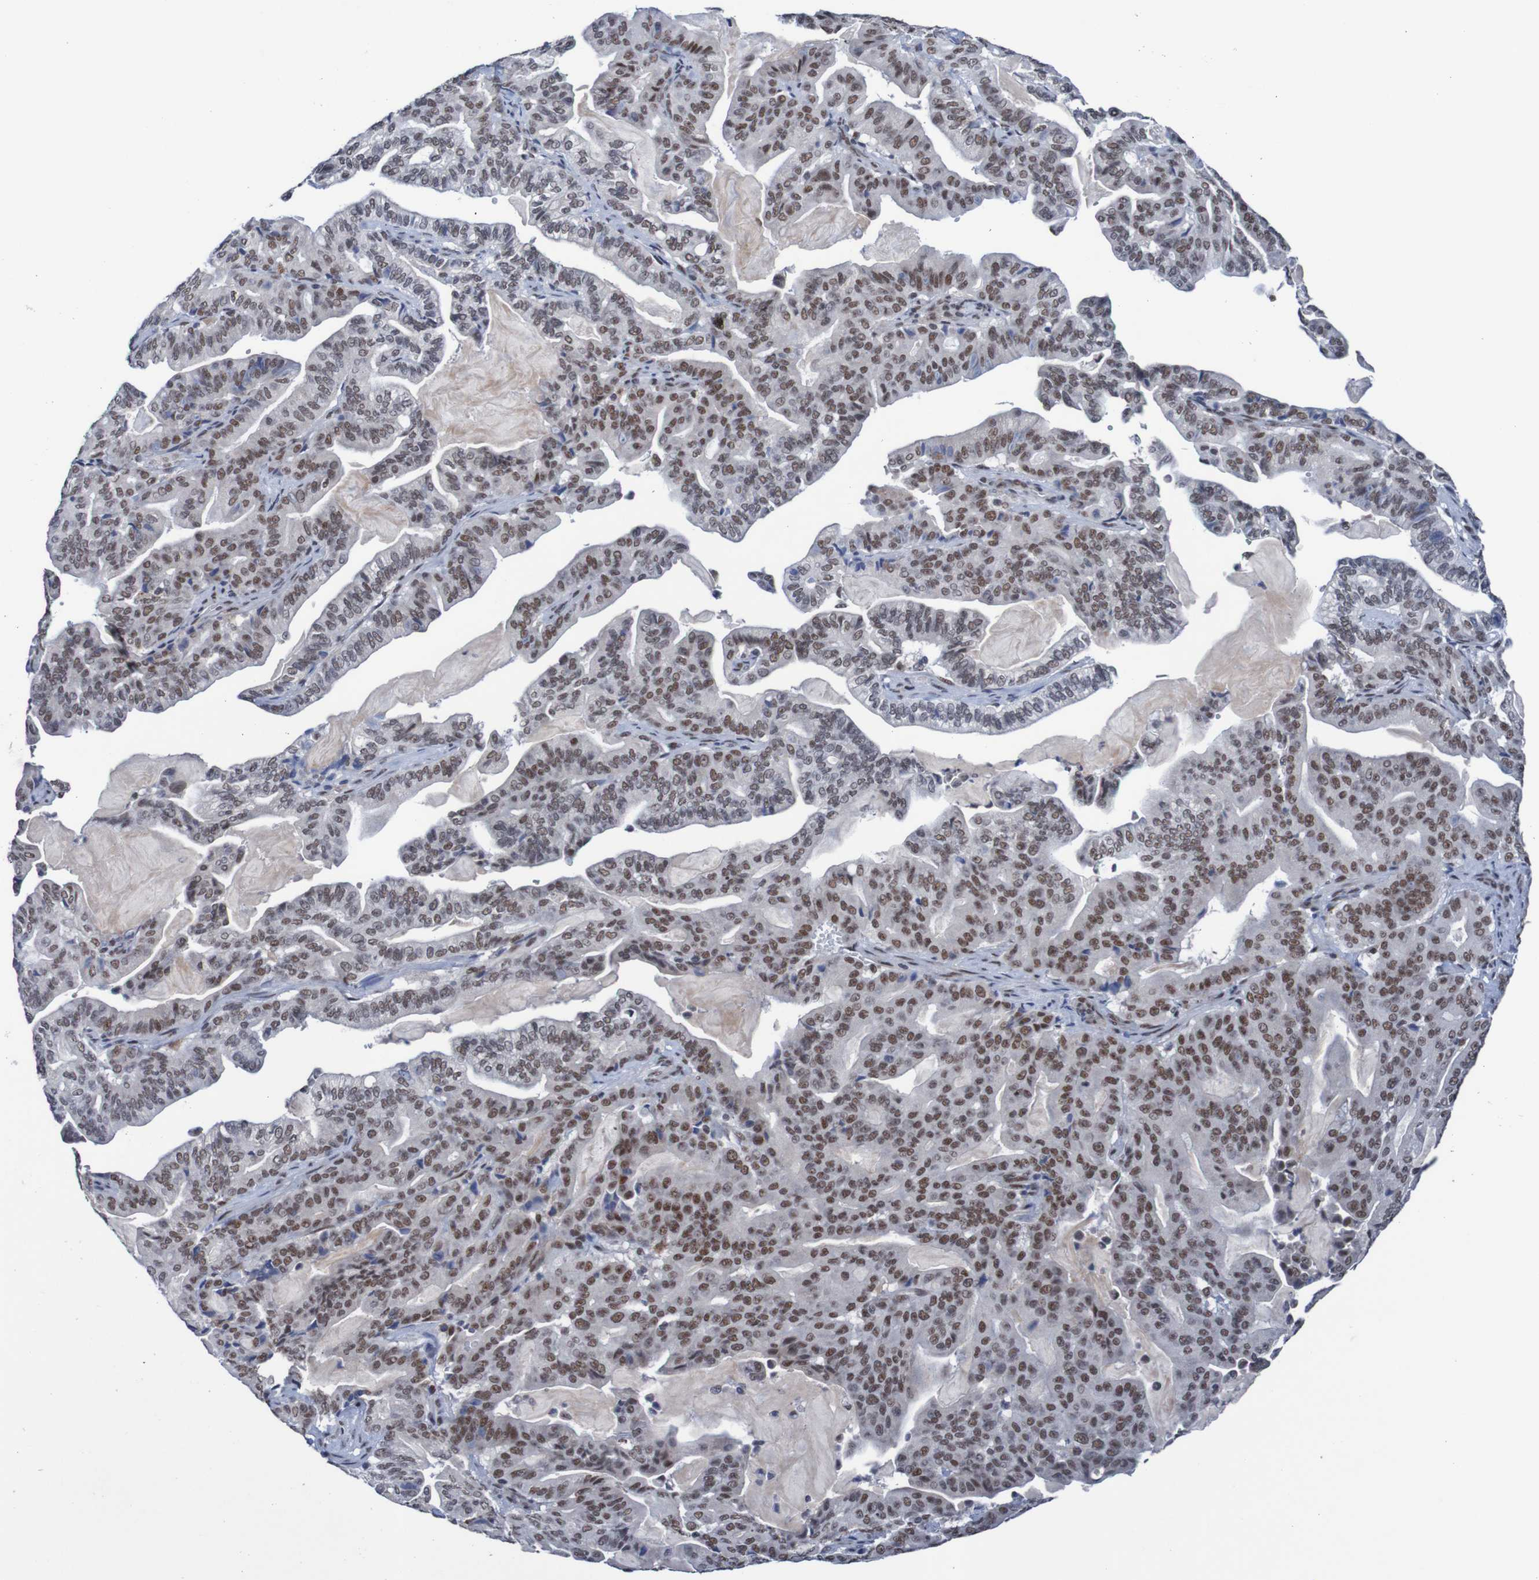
{"staining": {"intensity": "moderate", "quantity": "25%-75%", "location": "nuclear"}, "tissue": "pancreatic cancer", "cell_type": "Tumor cells", "image_type": "cancer", "snomed": [{"axis": "morphology", "description": "Adenocarcinoma, NOS"}, {"axis": "topography", "description": "Pancreas"}], "caption": "Moderate nuclear expression for a protein is appreciated in approximately 25%-75% of tumor cells of pancreatic cancer (adenocarcinoma) using immunohistochemistry.", "gene": "CDC5L", "patient": {"sex": "male", "age": 63}}